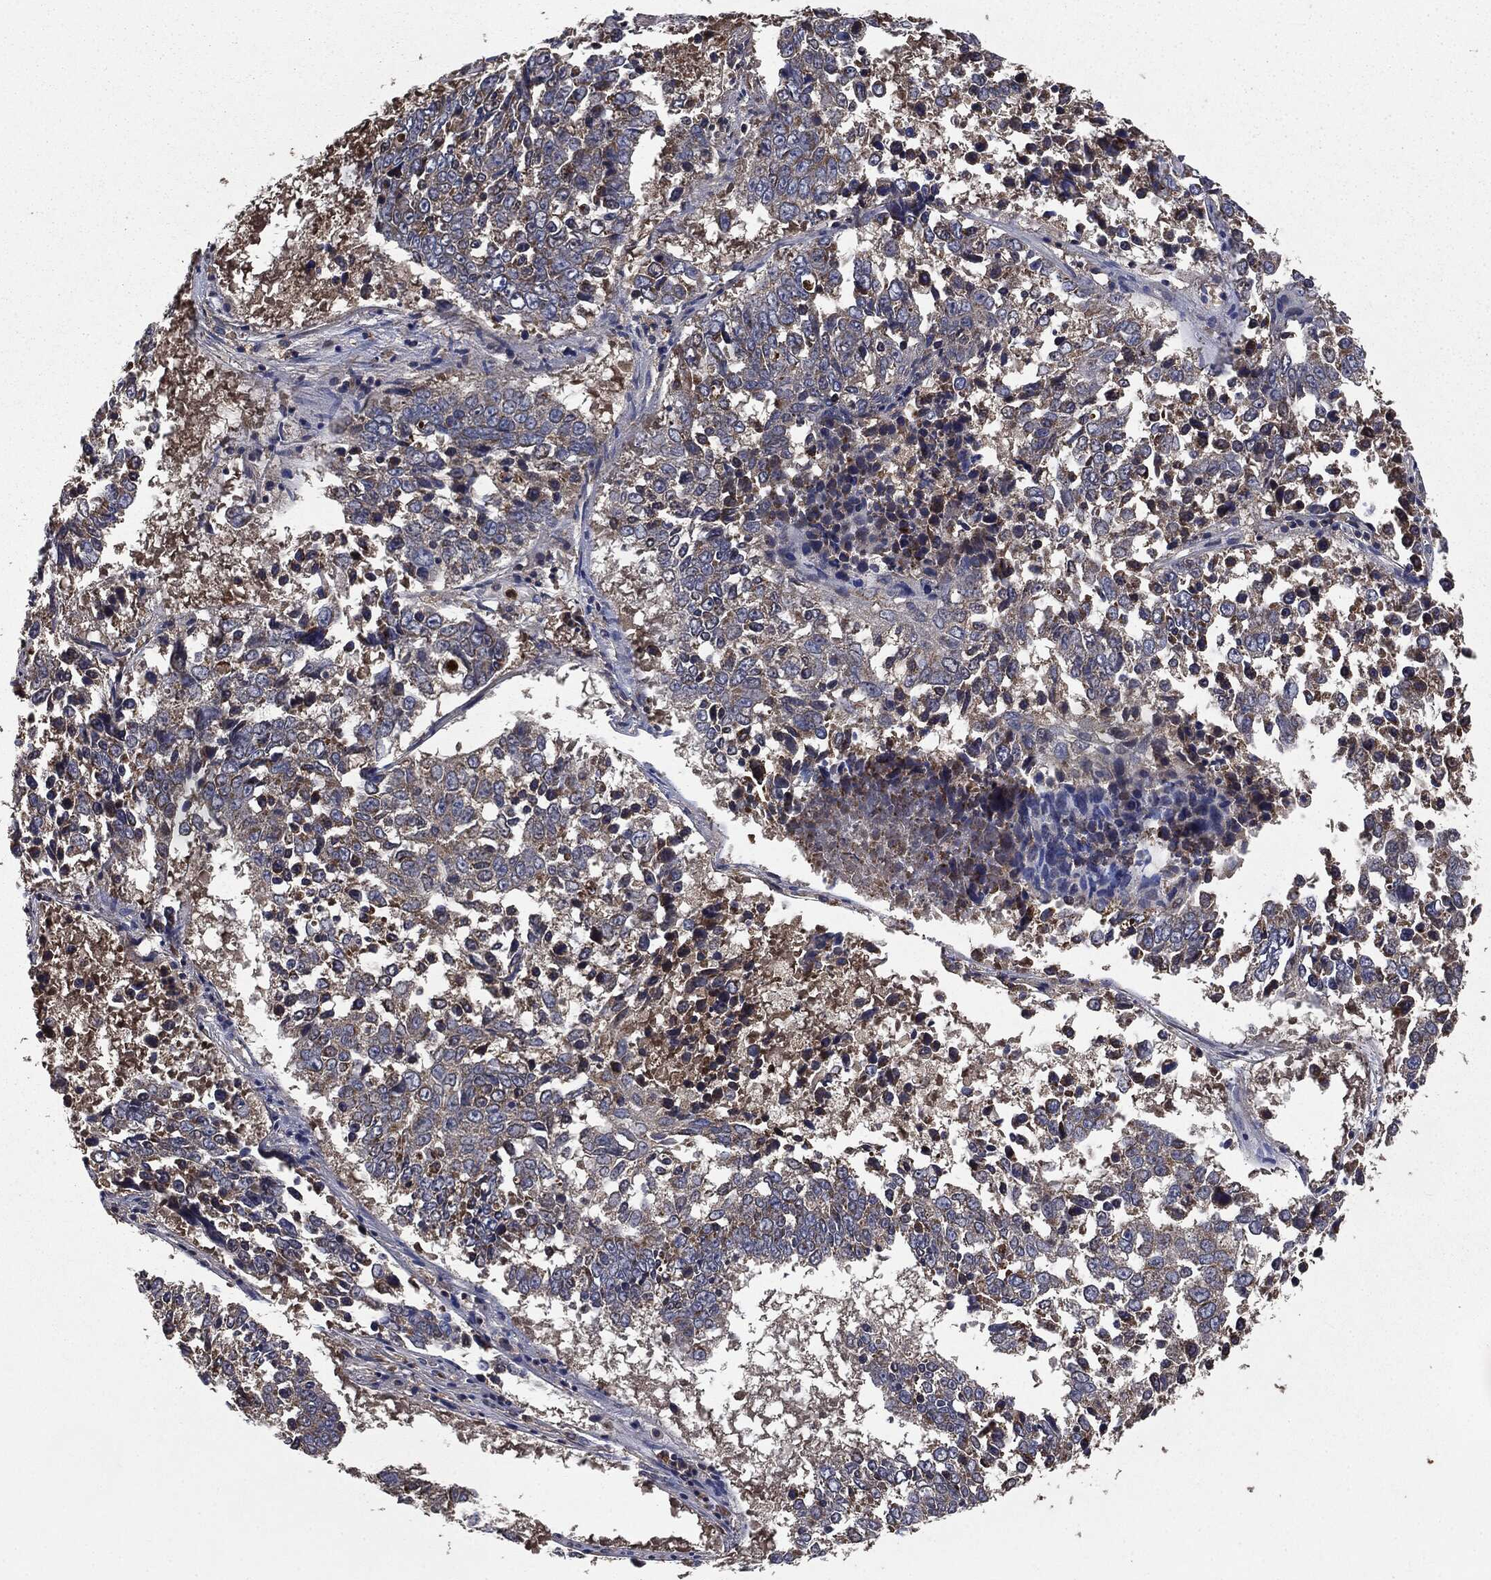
{"staining": {"intensity": "negative", "quantity": "none", "location": "none"}, "tissue": "lung cancer", "cell_type": "Tumor cells", "image_type": "cancer", "snomed": [{"axis": "morphology", "description": "Squamous cell carcinoma, NOS"}, {"axis": "topography", "description": "Lung"}], "caption": "Squamous cell carcinoma (lung) was stained to show a protein in brown. There is no significant staining in tumor cells.", "gene": "MAPK6", "patient": {"sex": "male", "age": 82}}